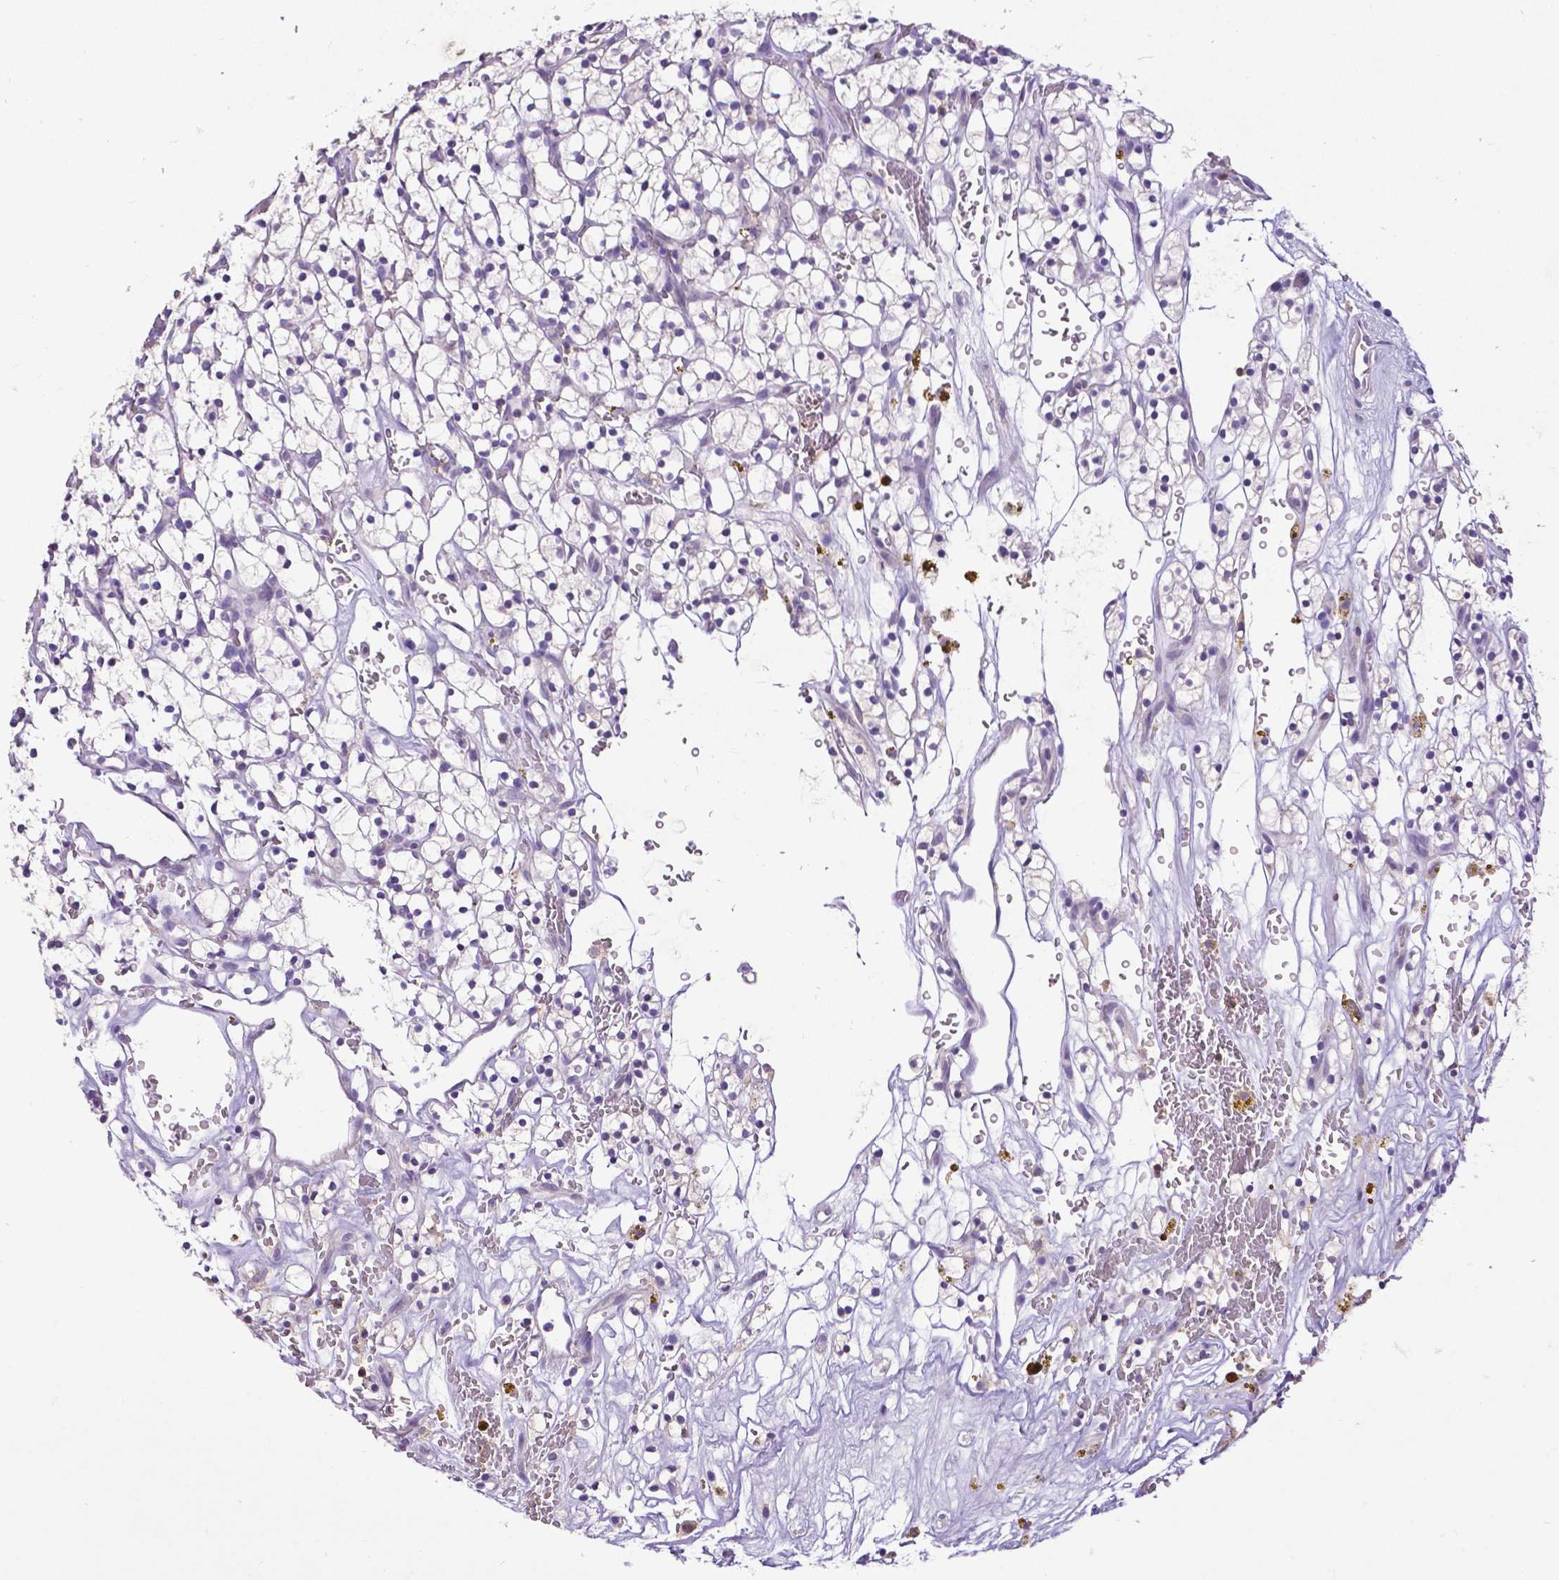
{"staining": {"intensity": "negative", "quantity": "none", "location": "none"}, "tissue": "renal cancer", "cell_type": "Tumor cells", "image_type": "cancer", "snomed": [{"axis": "morphology", "description": "Adenocarcinoma, NOS"}, {"axis": "topography", "description": "Kidney"}], "caption": "High power microscopy photomicrograph of an immunohistochemistry (IHC) micrograph of renal adenocarcinoma, revealing no significant expression in tumor cells. (Brightfield microscopy of DAB (3,3'-diaminobenzidine) immunohistochemistry (IHC) at high magnification).", "gene": "CD4", "patient": {"sex": "female", "age": 64}}